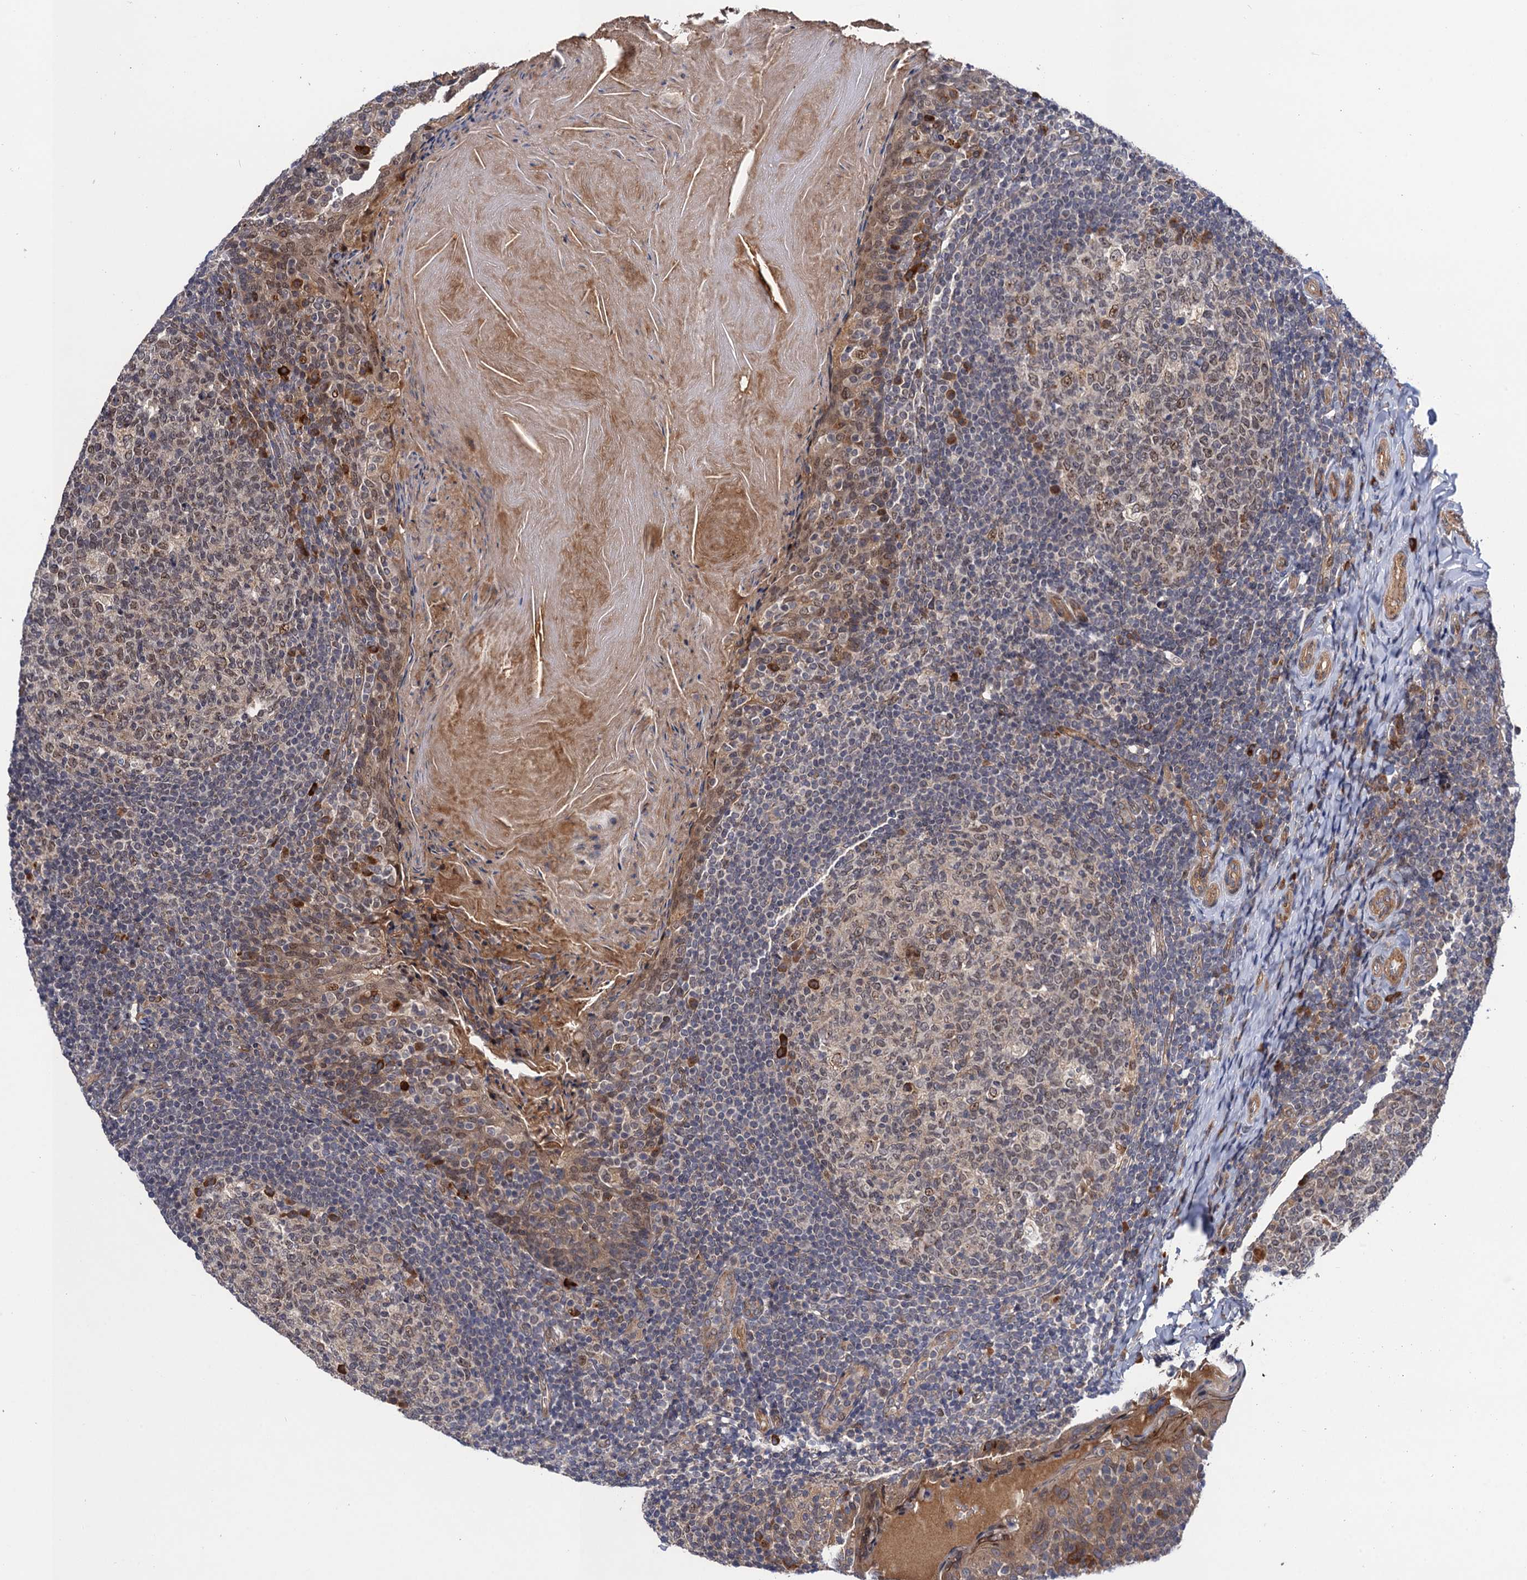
{"staining": {"intensity": "moderate", "quantity": "<25%", "location": "nuclear"}, "tissue": "tonsil", "cell_type": "Germinal center cells", "image_type": "normal", "snomed": [{"axis": "morphology", "description": "Normal tissue, NOS"}, {"axis": "topography", "description": "Tonsil"}], "caption": "Moderate nuclear staining is present in about <25% of germinal center cells in benign tonsil.", "gene": "NEK8", "patient": {"sex": "female", "age": 19}}